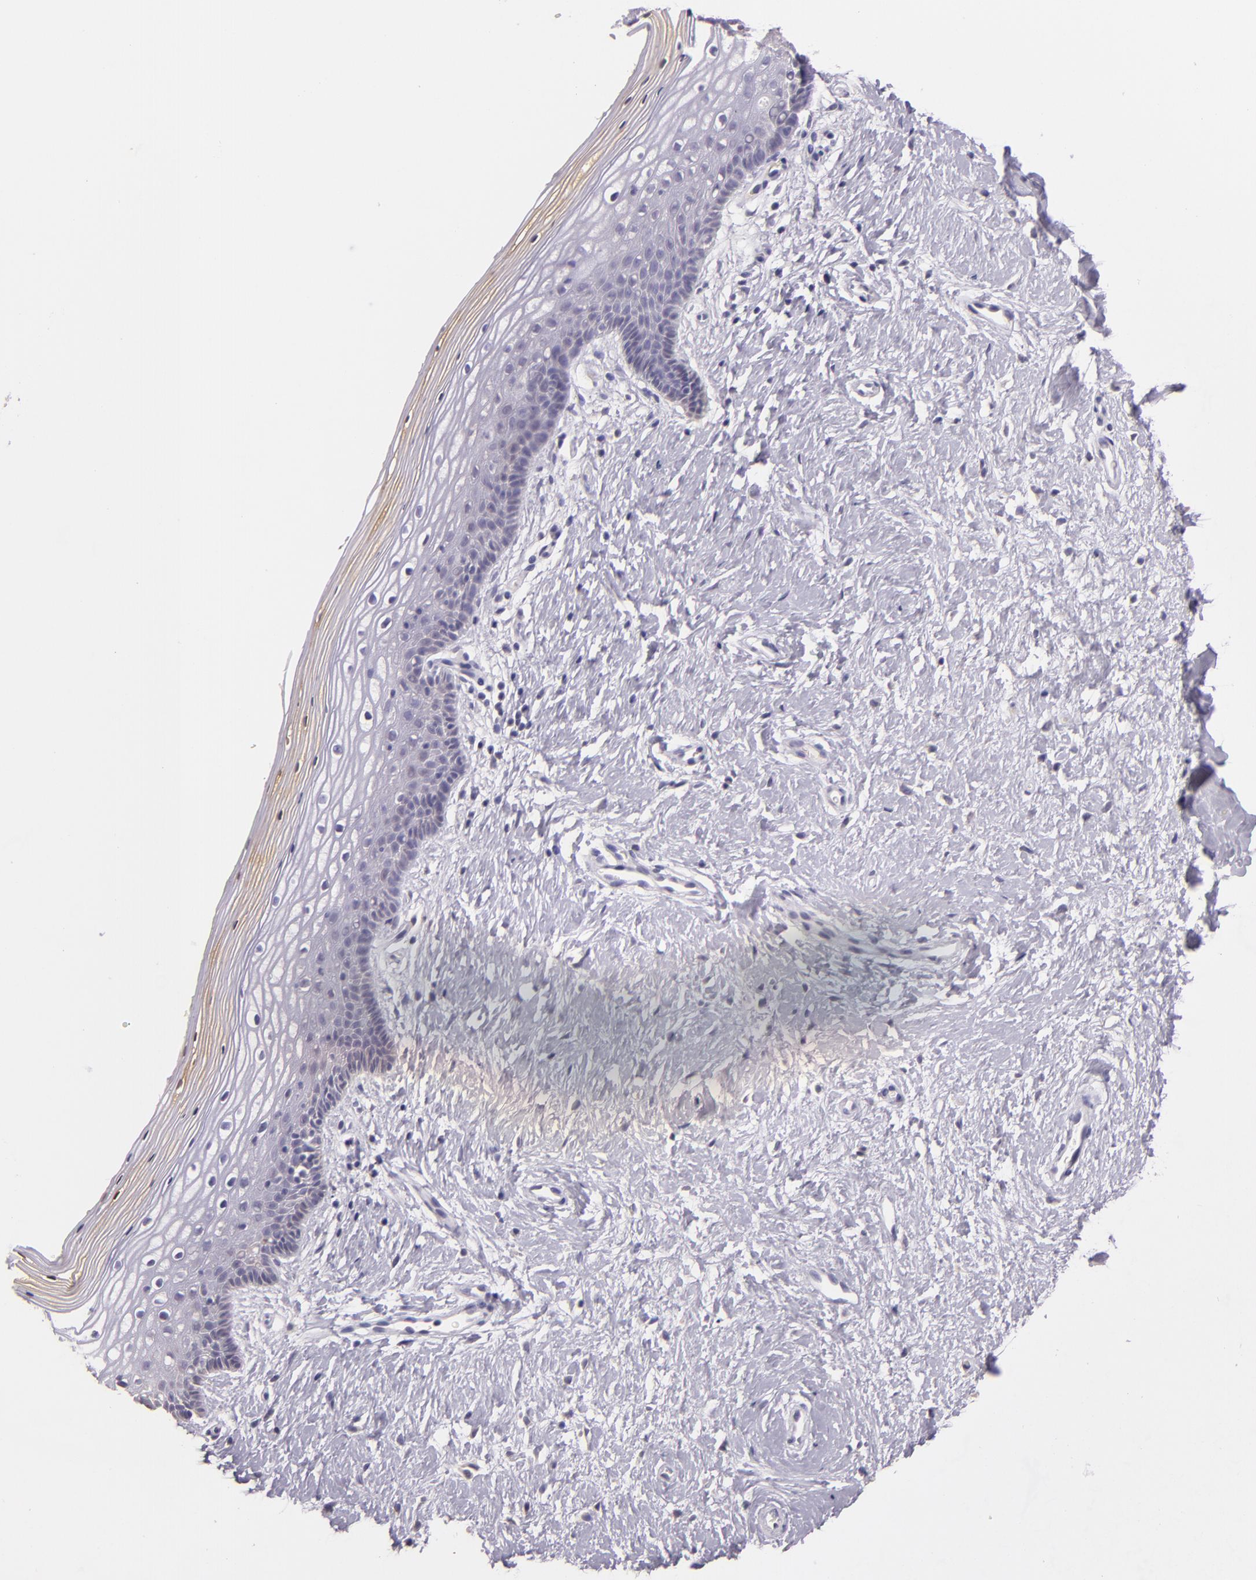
{"staining": {"intensity": "weak", "quantity": "25%-75%", "location": "nuclear"}, "tissue": "vagina", "cell_type": "Squamous epithelial cells", "image_type": "normal", "snomed": [{"axis": "morphology", "description": "Normal tissue, NOS"}, {"axis": "topography", "description": "Vagina"}], "caption": "Vagina stained with immunohistochemistry (IHC) displays weak nuclear positivity in about 25%-75% of squamous epithelial cells. (Brightfield microscopy of DAB IHC at high magnification).", "gene": "HSPA8", "patient": {"sex": "female", "age": 46}}